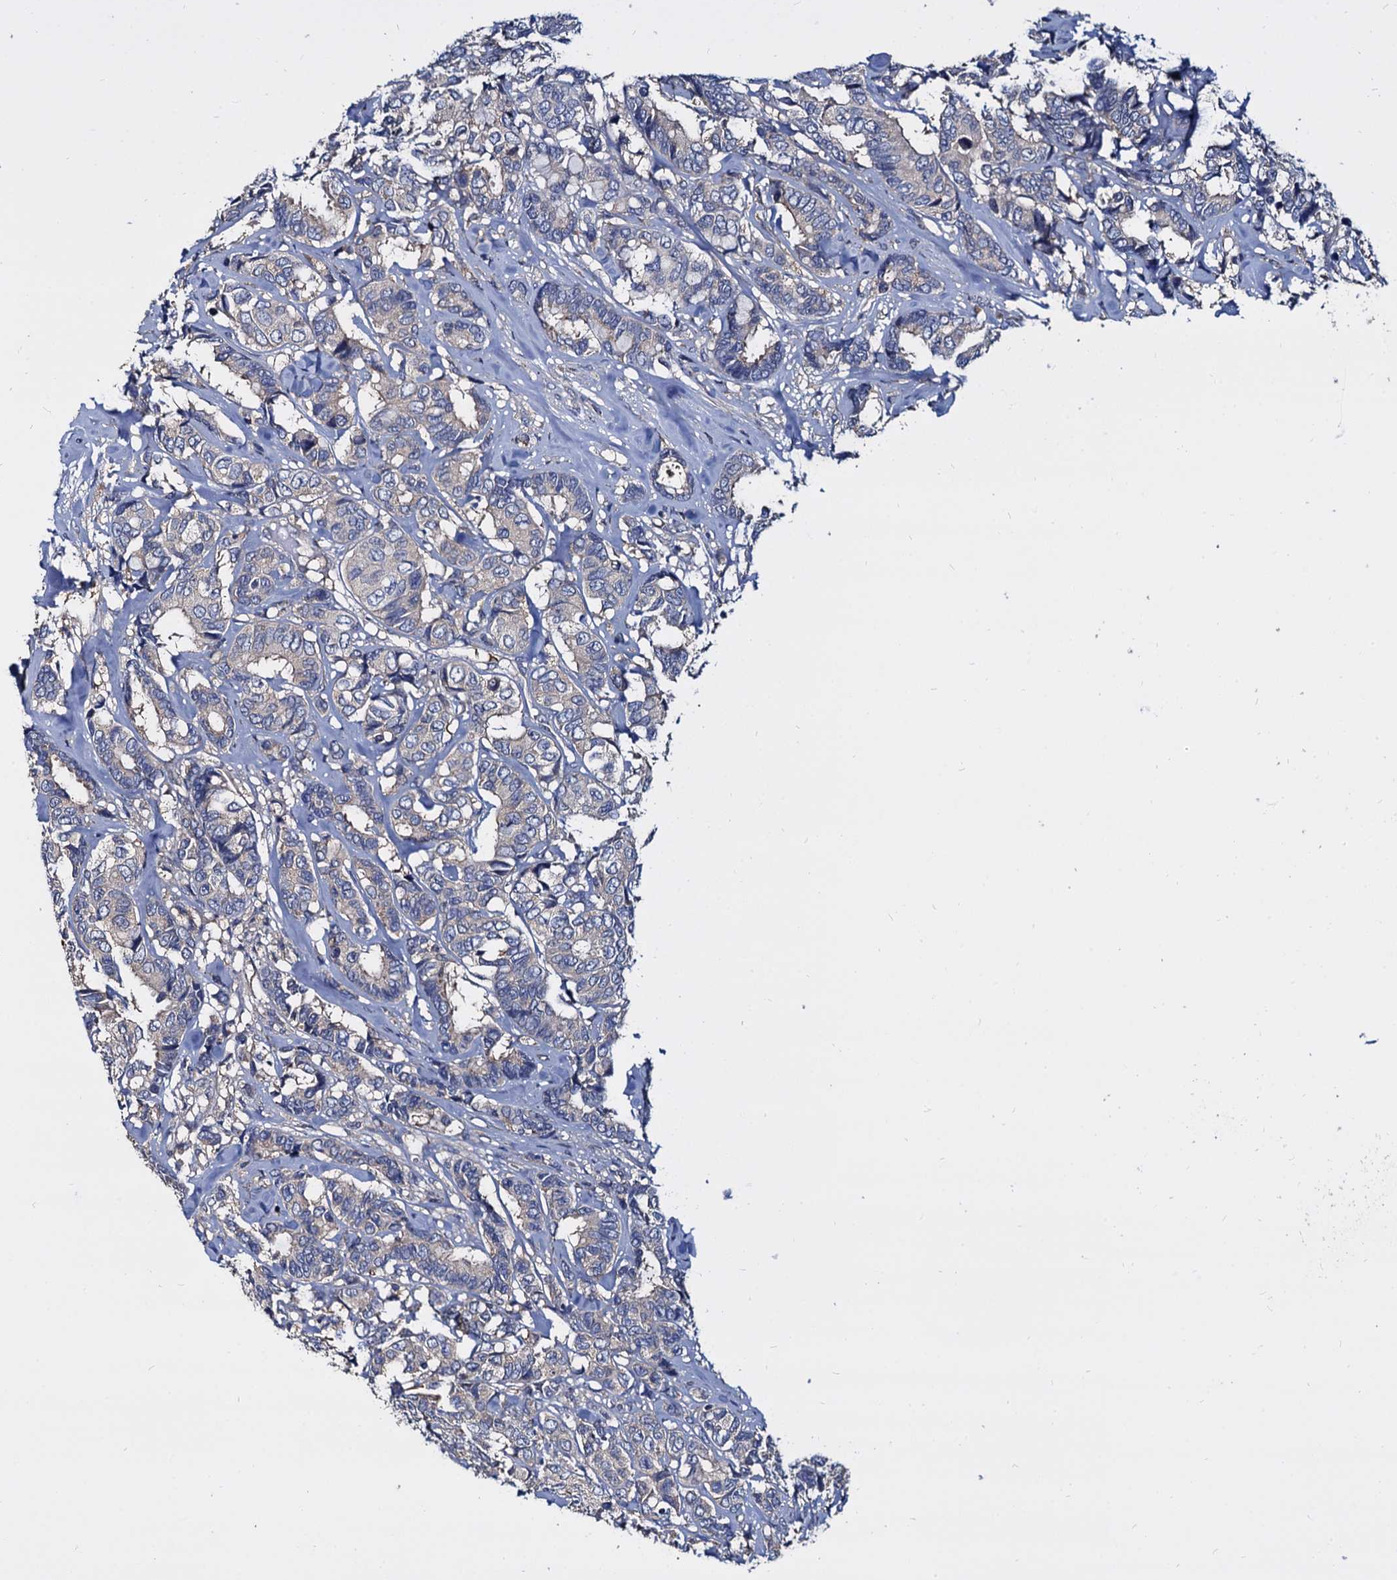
{"staining": {"intensity": "negative", "quantity": "none", "location": "none"}, "tissue": "breast cancer", "cell_type": "Tumor cells", "image_type": "cancer", "snomed": [{"axis": "morphology", "description": "Duct carcinoma"}, {"axis": "topography", "description": "Breast"}], "caption": "A high-resolution histopathology image shows immunohistochemistry staining of breast cancer (infiltrating ductal carcinoma), which shows no significant expression in tumor cells.", "gene": "ANKRD13A", "patient": {"sex": "female", "age": 87}}